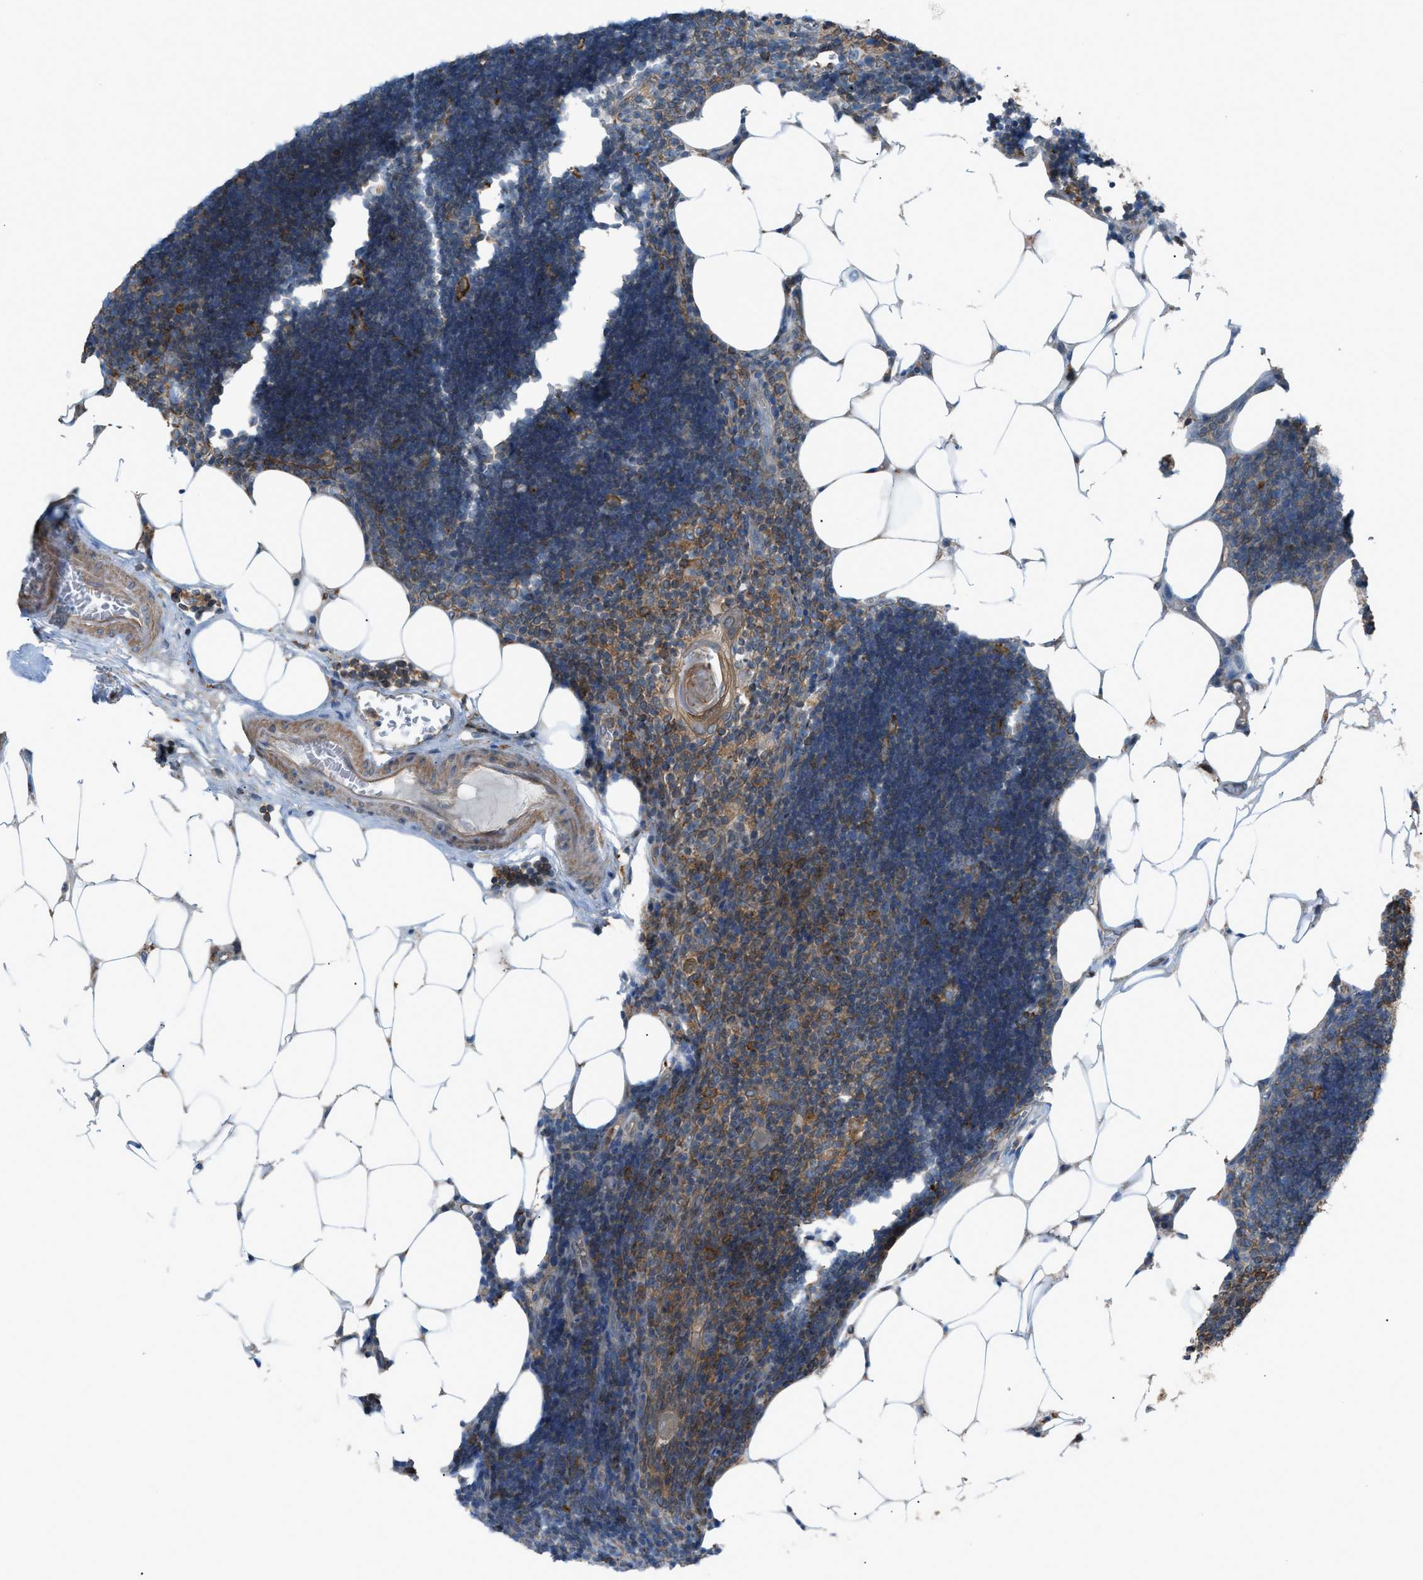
{"staining": {"intensity": "strong", "quantity": "25%-75%", "location": "cytoplasmic/membranous"}, "tissue": "lymph node", "cell_type": "Germinal center cells", "image_type": "normal", "snomed": [{"axis": "morphology", "description": "Normal tissue, NOS"}, {"axis": "topography", "description": "Lymph node"}], "caption": "Strong cytoplasmic/membranous positivity is seen in about 25%-75% of germinal center cells in benign lymph node.", "gene": "DYRK1A", "patient": {"sex": "male", "age": 33}}